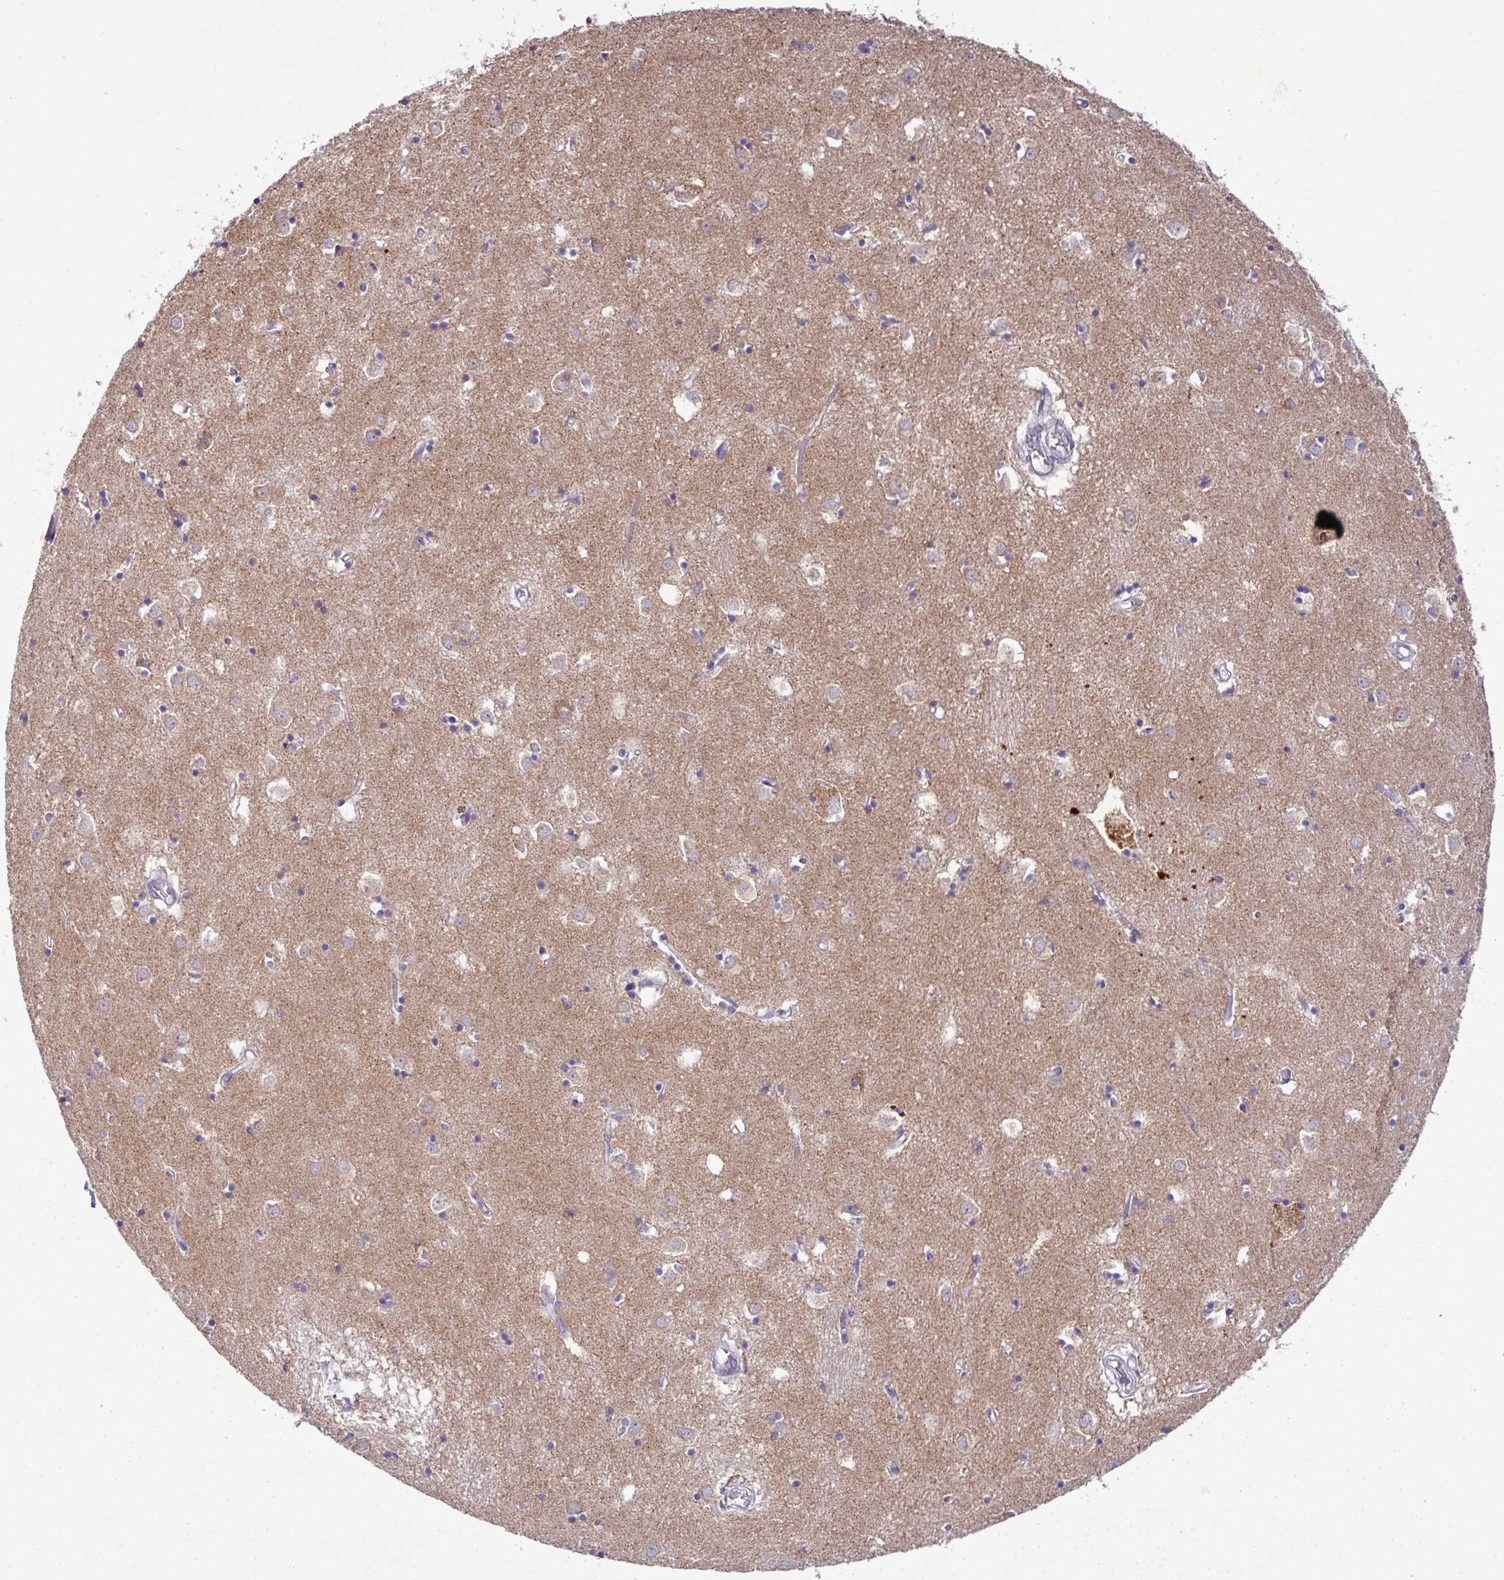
{"staining": {"intensity": "moderate", "quantity": "<25%", "location": "cytoplasmic/membranous"}, "tissue": "caudate", "cell_type": "Glial cells", "image_type": "normal", "snomed": [{"axis": "morphology", "description": "Normal tissue, NOS"}, {"axis": "topography", "description": "Lateral ventricle wall"}], "caption": "About <25% of glial cells in normal human caudate show moderate cytoplasmic/membranous protein expression as visualized by brown immunohistochemical staining.", "gene": "TRAPPC1", "patient": {"sex": "male", "age": 70}}